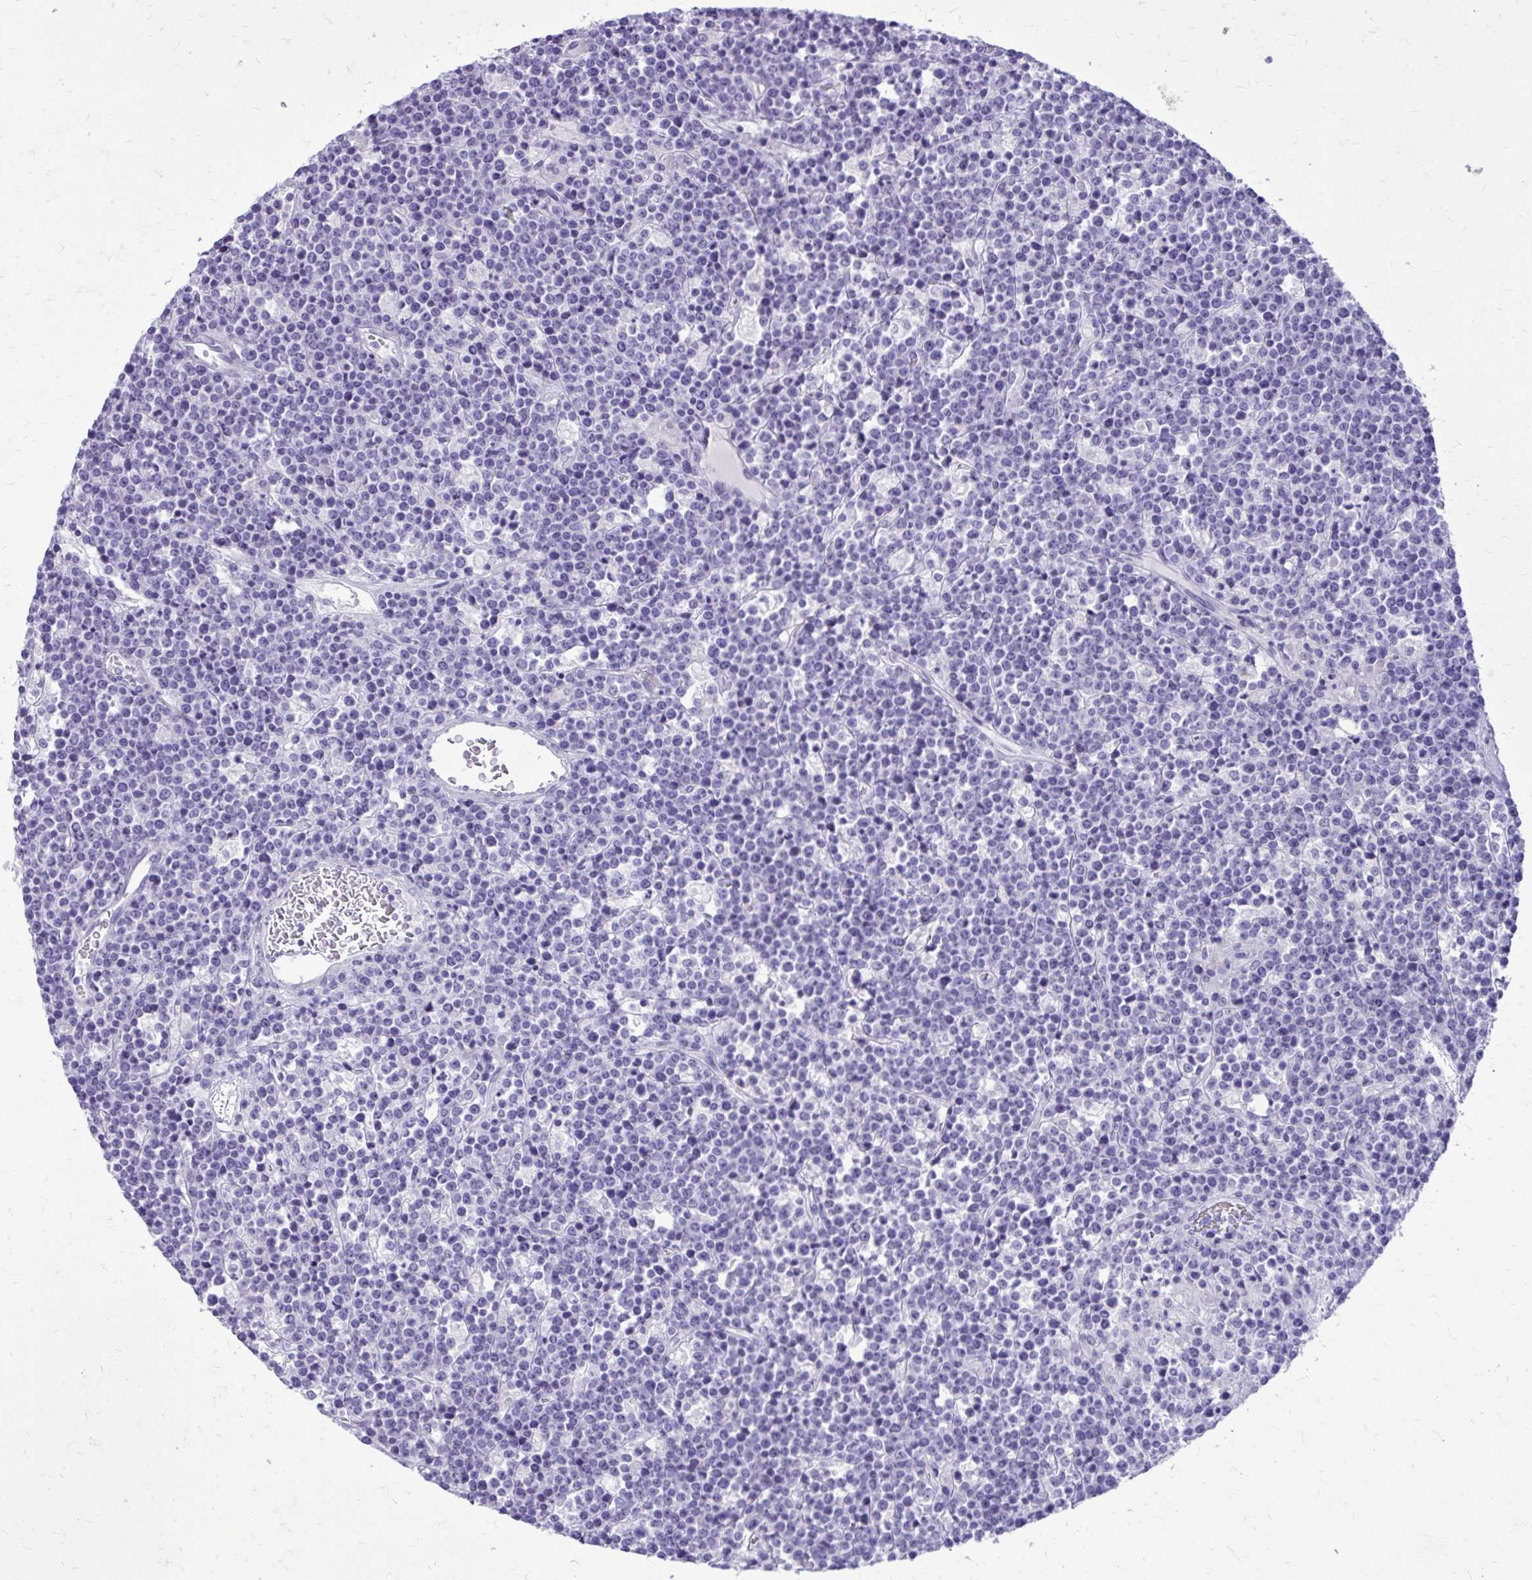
{"staining": {"intensity": "negative", "quantity": "none", "location": "none"}, "tissue": "lymphoma", "cell_type": "Tumor cells", "image_type": "cancer", "snomed": [{"axis": "morphology", "description": "Malignant lymphoma, non-Hodgkin's type, High grade"}, {"axis": "topography", "description": "Ovary"}], "caption": "There is no significant expression in tumor cells of lymphoma.", "gene": "BCL6B", "patient": {"sex": "female", "age": 56}}